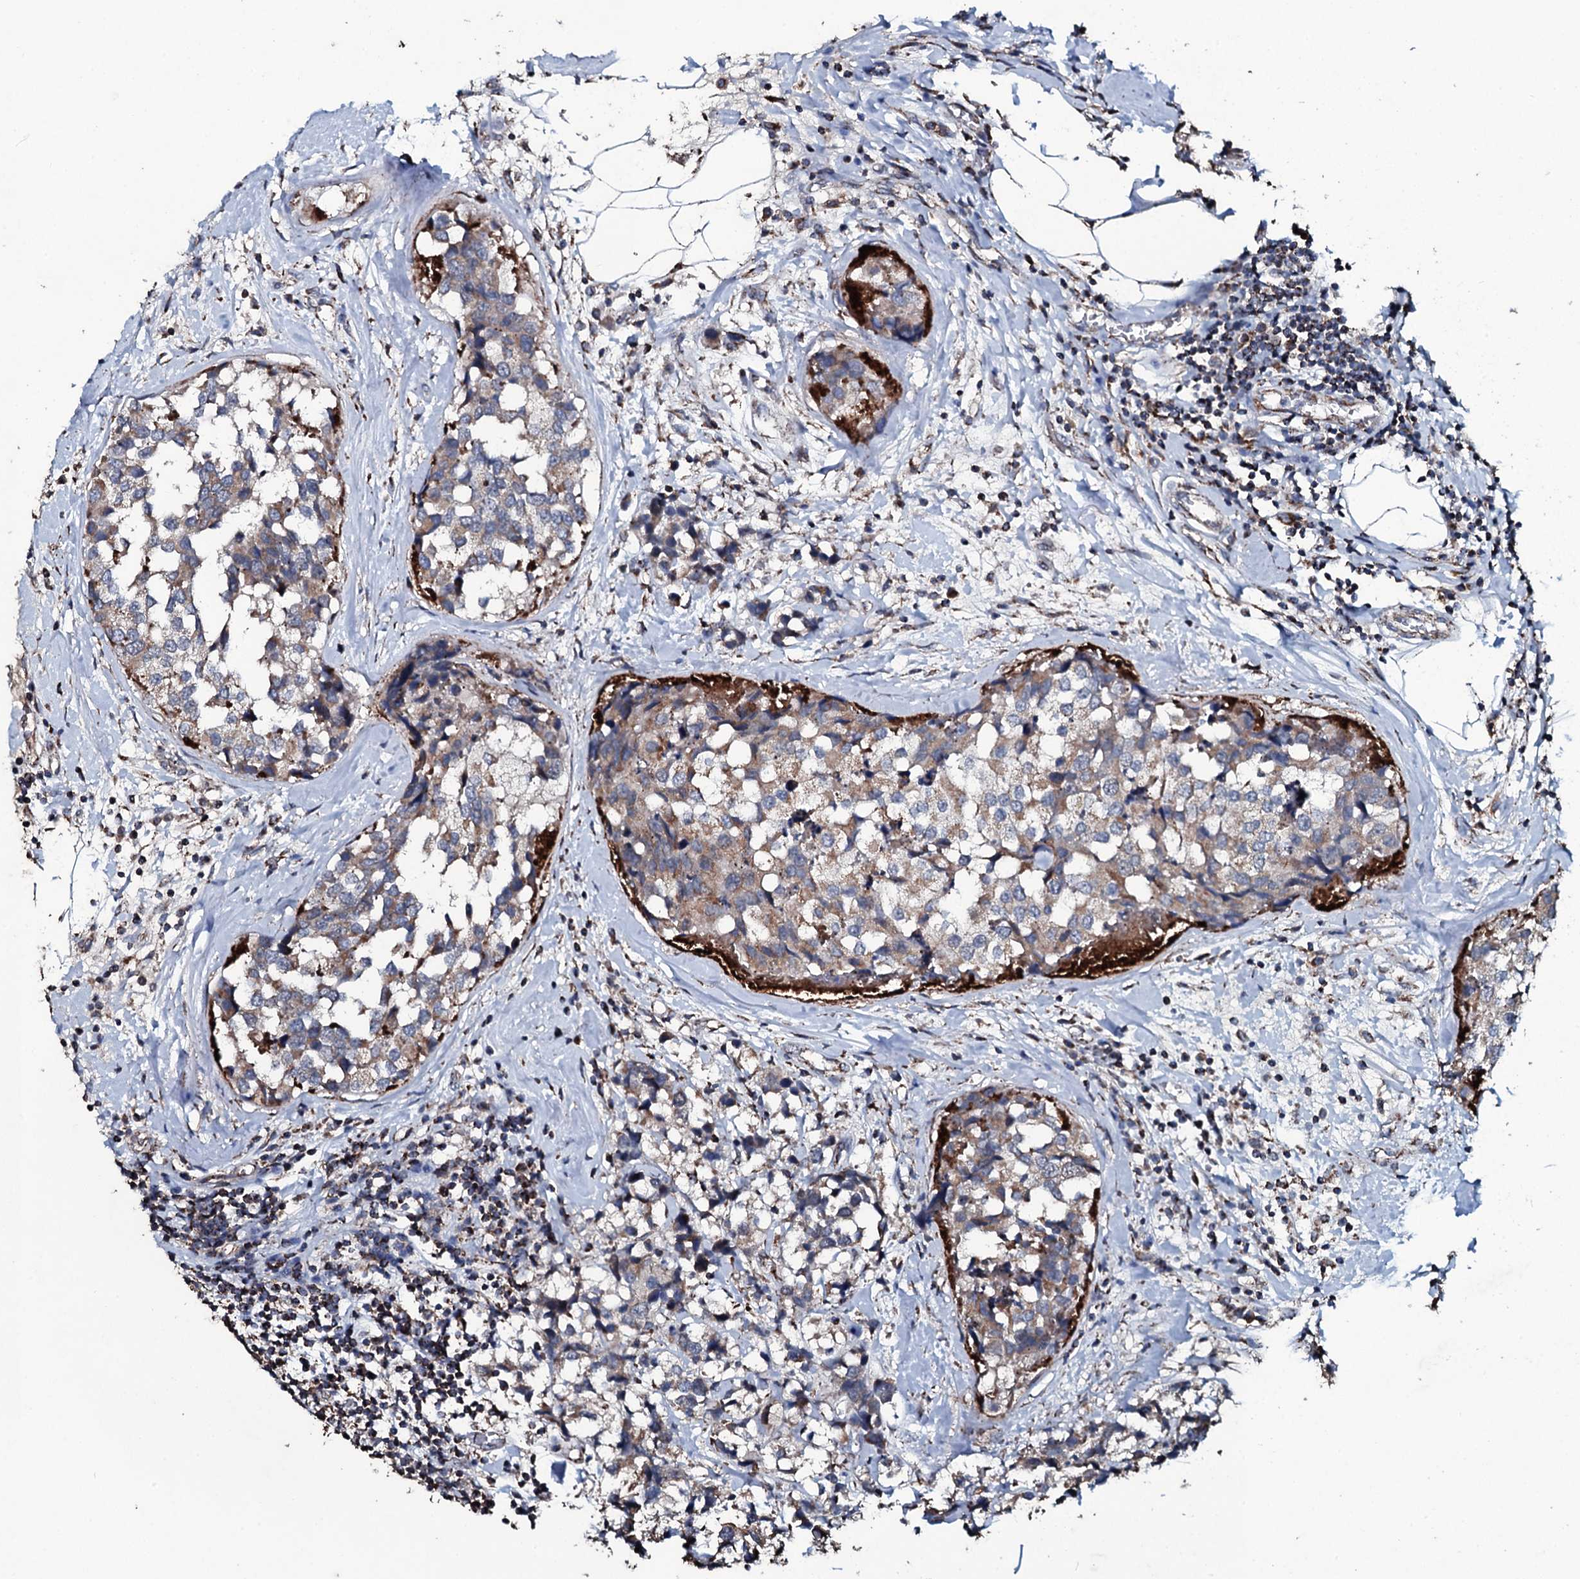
{"staining": {"intensity": "weak", "quantity": "25%-75%", "location": "cytoplasmic/membranous"}, "tissue": "breast cancer", "cell_type": "Tumor cells", "image_type": "cancer", "snomed": [{"axis": "morphology", "description": "Lobular carcinoma"}, {"axis": "topography", "description": "Breast"}], "caption": "Immunohistochemistry micrograph of lobular carcinoma (breast) stained for a protein (brown), which exhibits low levels of weak cytoplasmic/membranous expression in about 25%-75% of tumor cells.", "gene": "DYNC2I2", "patient": {"sex": "female", "age": 59}}